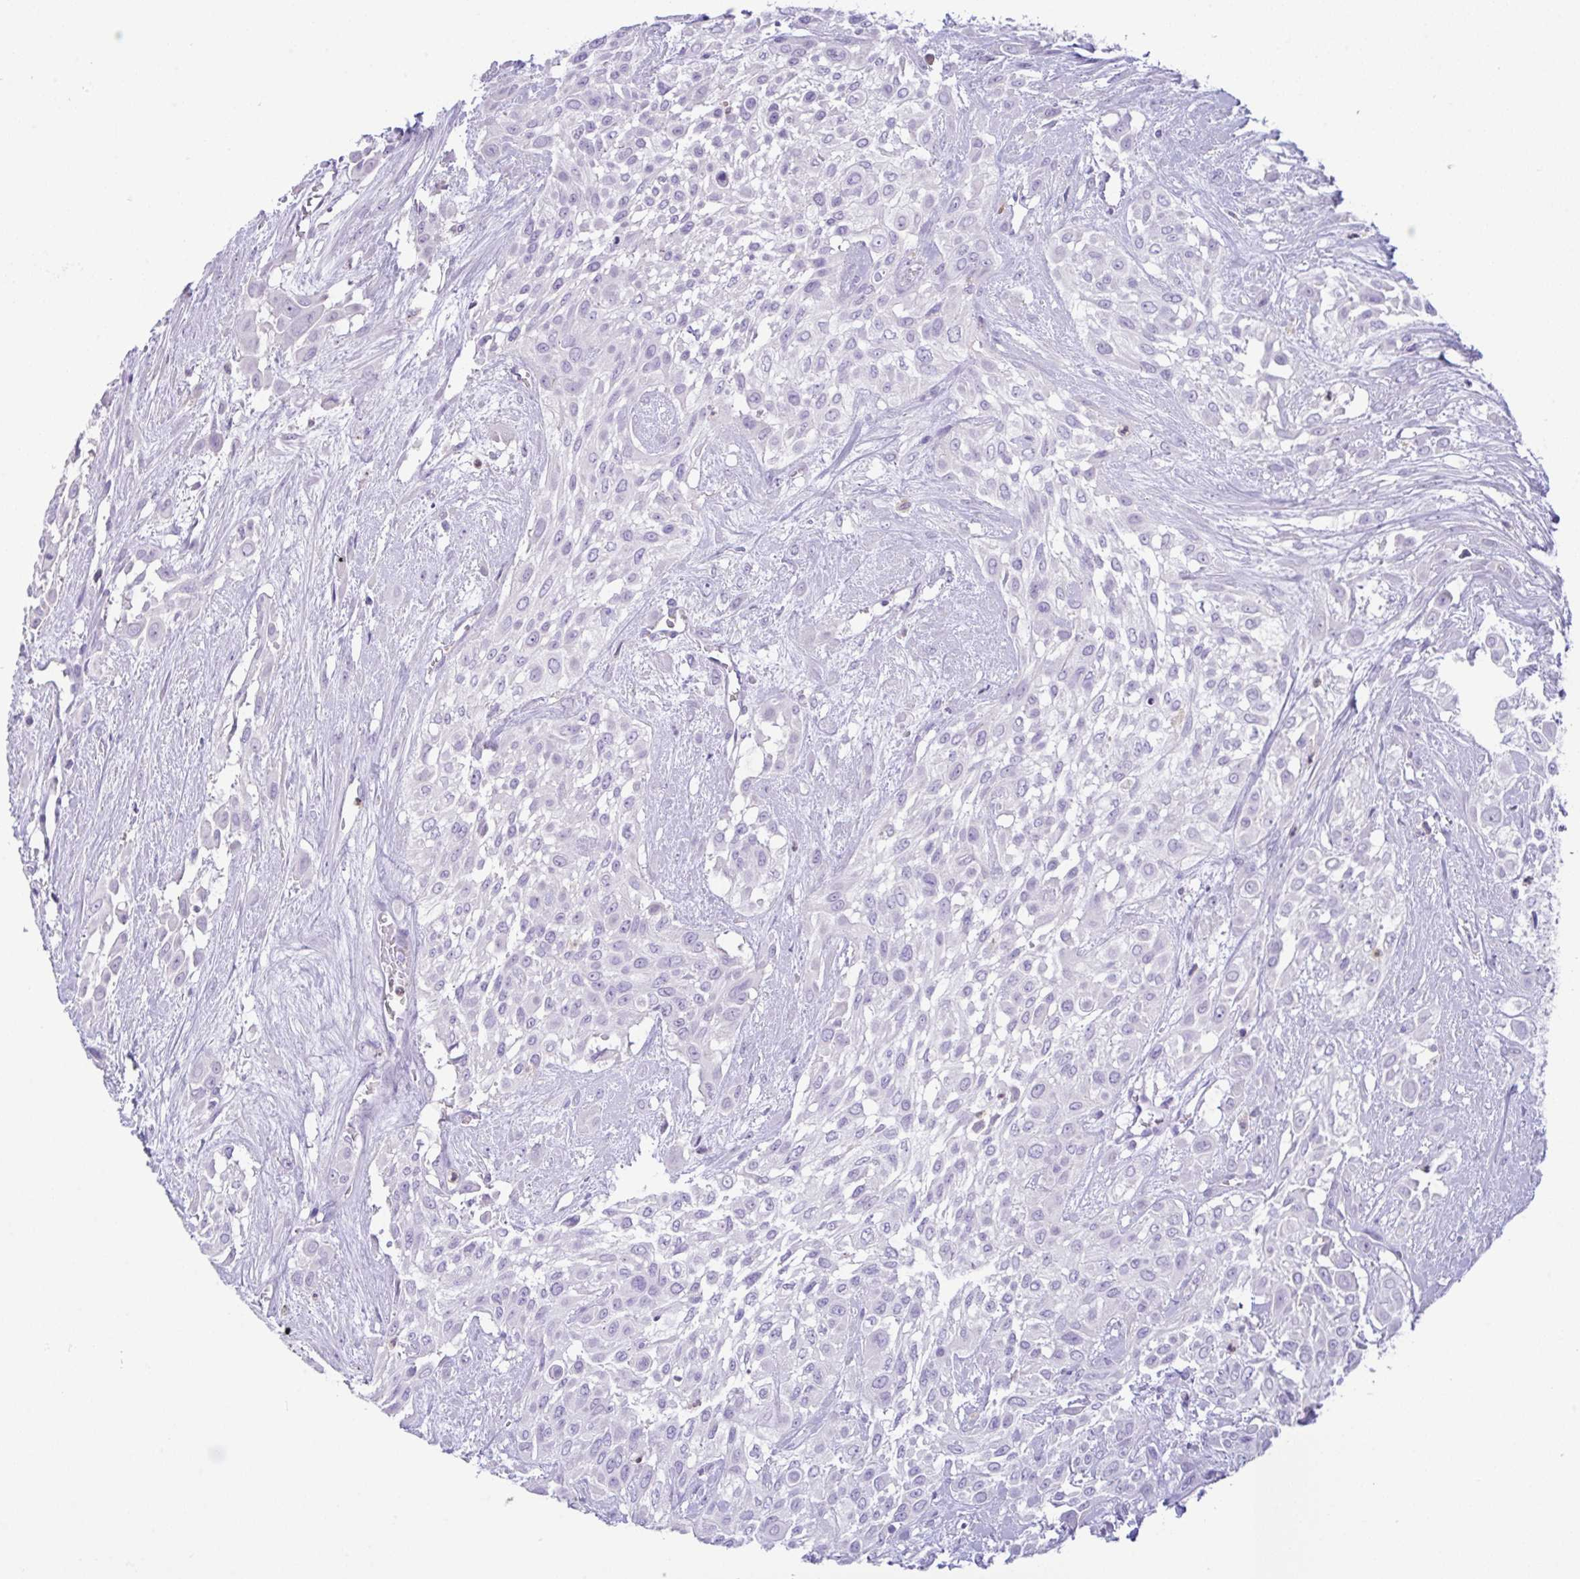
{"staining": {"intensity": "negative", "quantity": "none", "location": "none"}, "tissue": "urothelial cancer", "cell_type": "Tumor cells", "image_type": "cancer", "snomed": [{"axis": "morphology", "description": "Urothelial carcinoma, High grade"}, {"axis": "topography", "description": "Urinary bladder"}], "caption": "A micrograph of human urothelial carcinoma (high-grade) is negative for staining in tumor cells. (Brightfield microscopy of DAB immunohistochemistry (IHC) at high magnification).", "gene": "NCF1", "patient": {"sex": "male", "age": 57}}